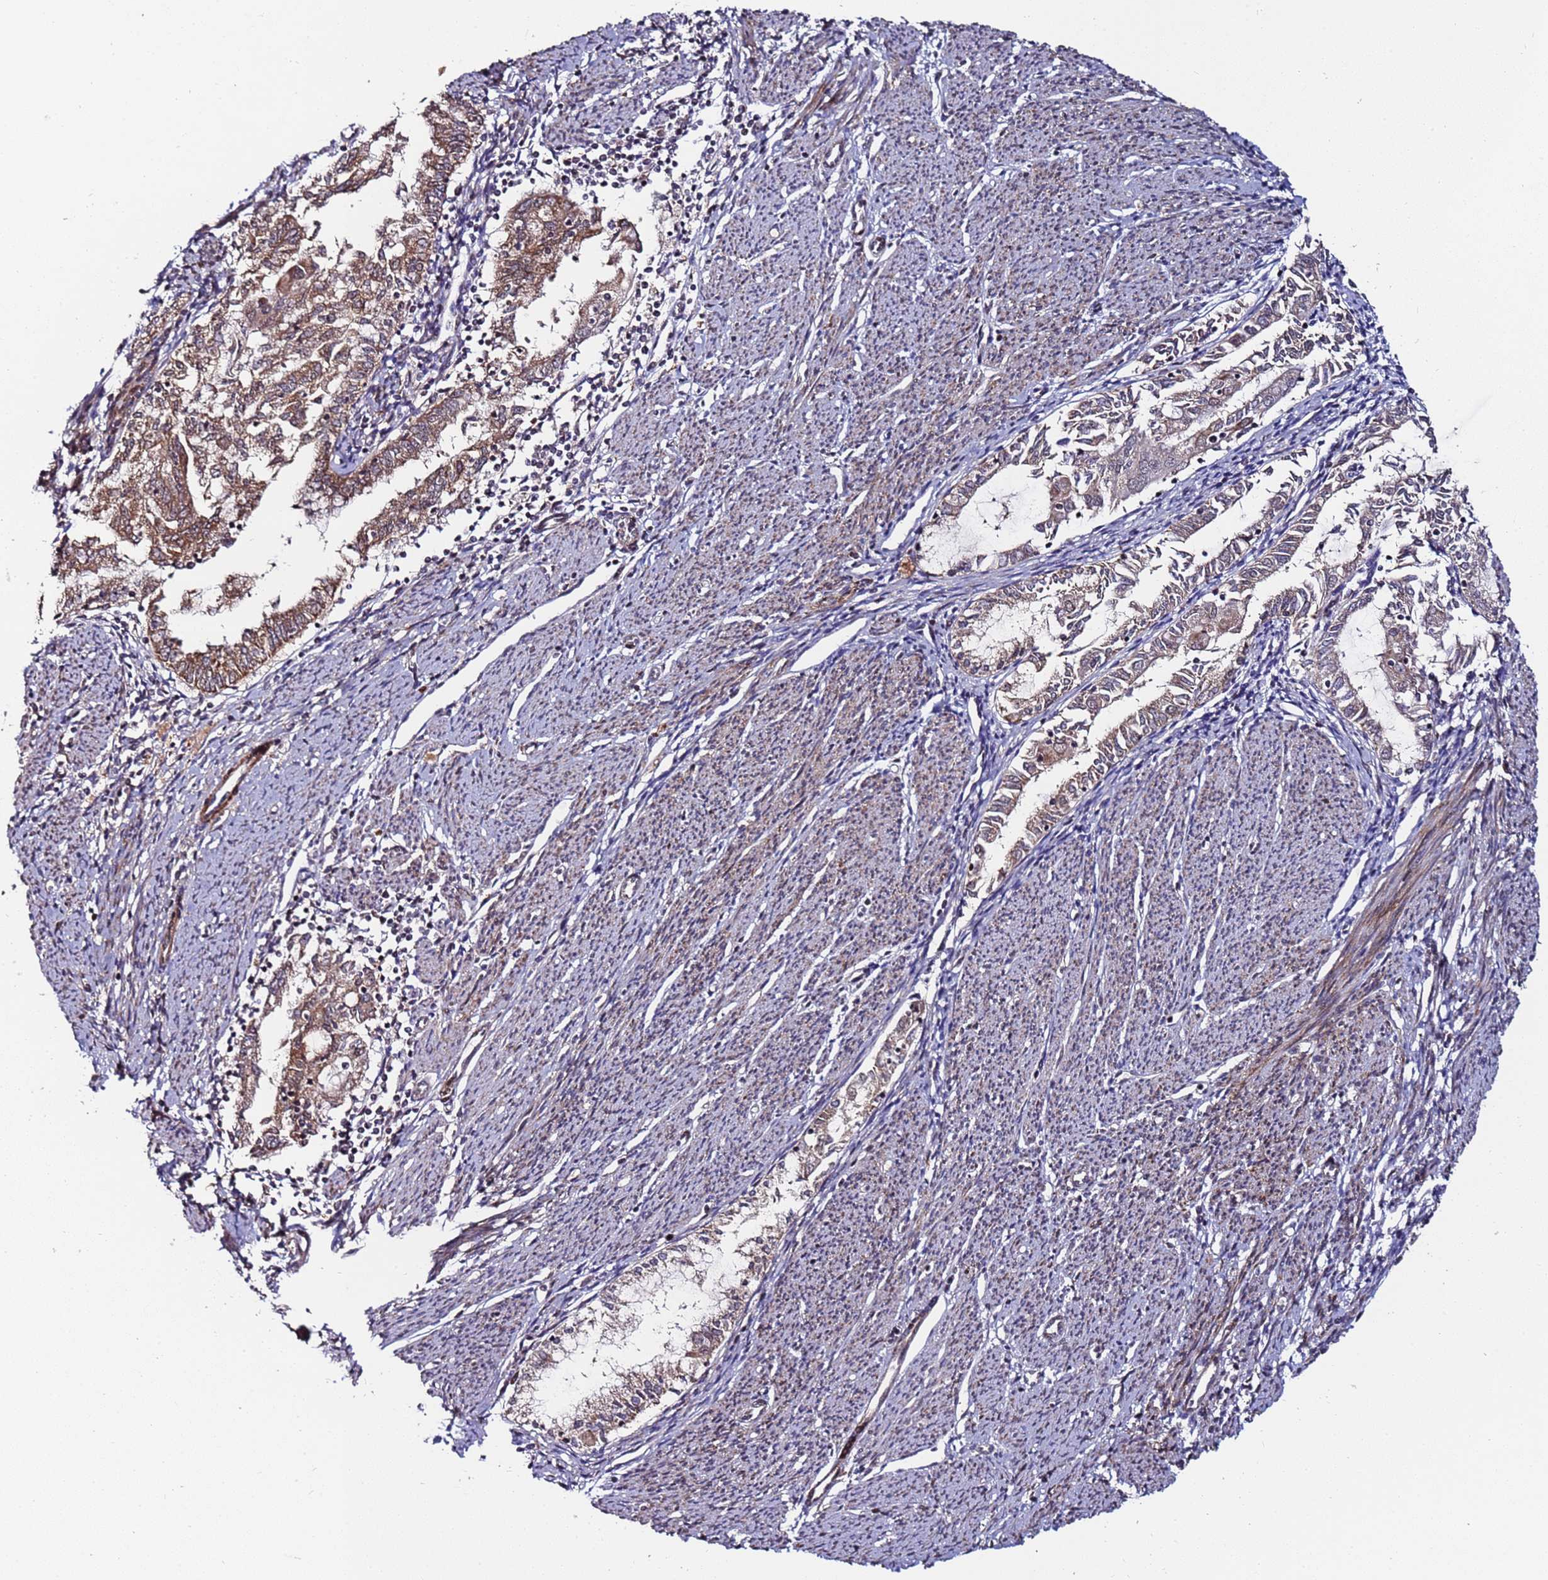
{"staining": {"intensity": "moderate", "quantity": ">75%", "location": "cytoplasmic/membranous"}, "tissue": "endometrial cancer", "cell_type": "Tumor cells", "image_type": "cancer", "snomed": [{"axis": "morphology", "description": "Adenocarcinoma, NOS"}, {"axis": "topography", "description": "Endometrium"}], "caption": "The immunohistochemical stain shows moderate cytoplasmic/membranous positivity in tumor cells of endometrial adenocarcinoma tissue.", "gene": "PPM1H", "patient": {"sex": "female", "age": 79}}